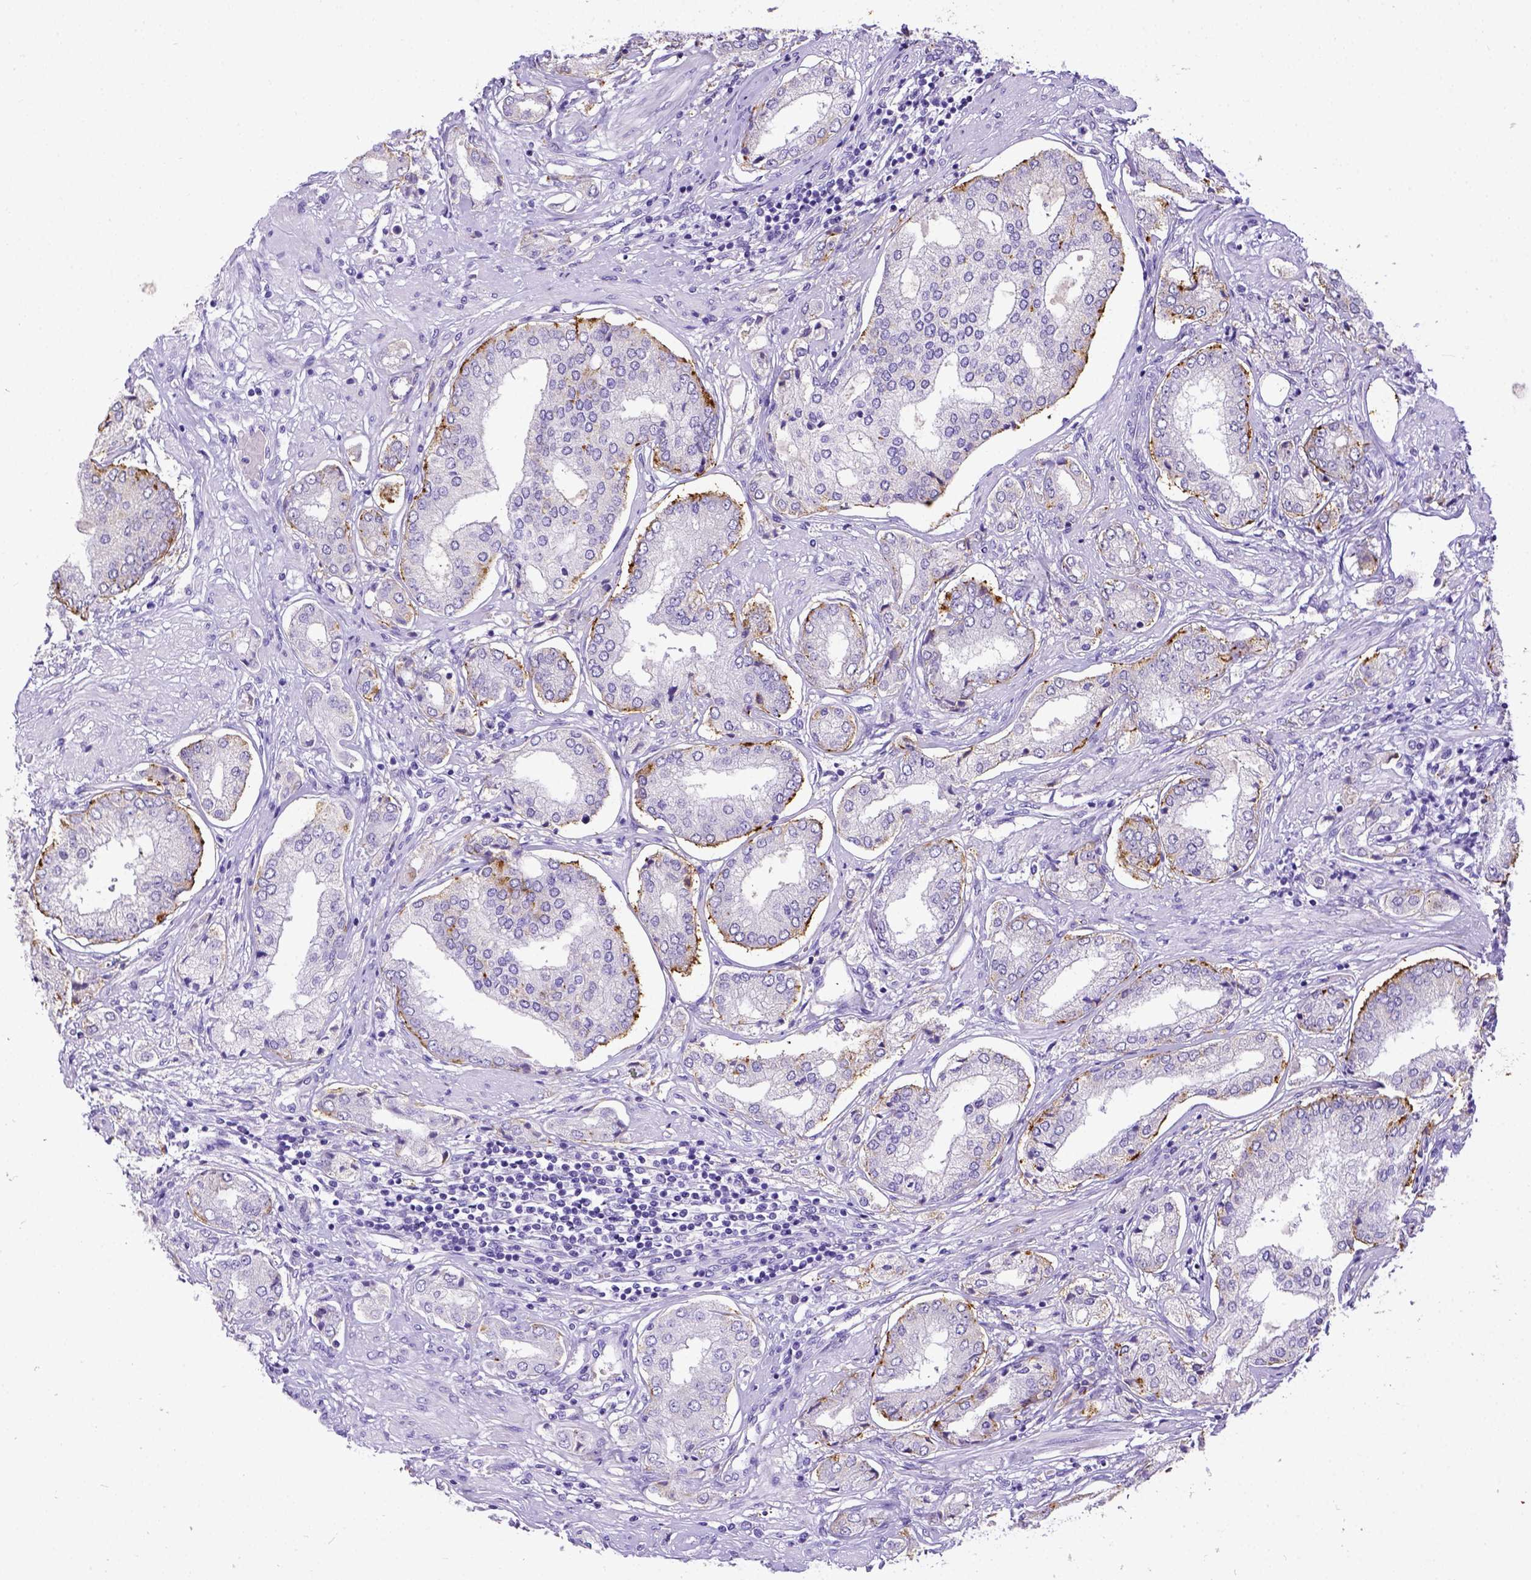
{"staining": {"intensity": "negative", "quantity": "none", "location": "none"}, "tissue": "prostate cancer", "cell_type": "Tumor cells", "image_type": "cancer", "snomed": [{"axis": "morphology", "description": "Adenocarcinoma, NOS"}, {"axis": "topography", "description": "Prostate"}], "caption": "DAB immunohistochemical staining of prostate cancer (adenocarcinoma) demonstrates no significant positivity in tumor cells.", "gene": "ESR1", "patient": {"sex": "male", "age": 63}}